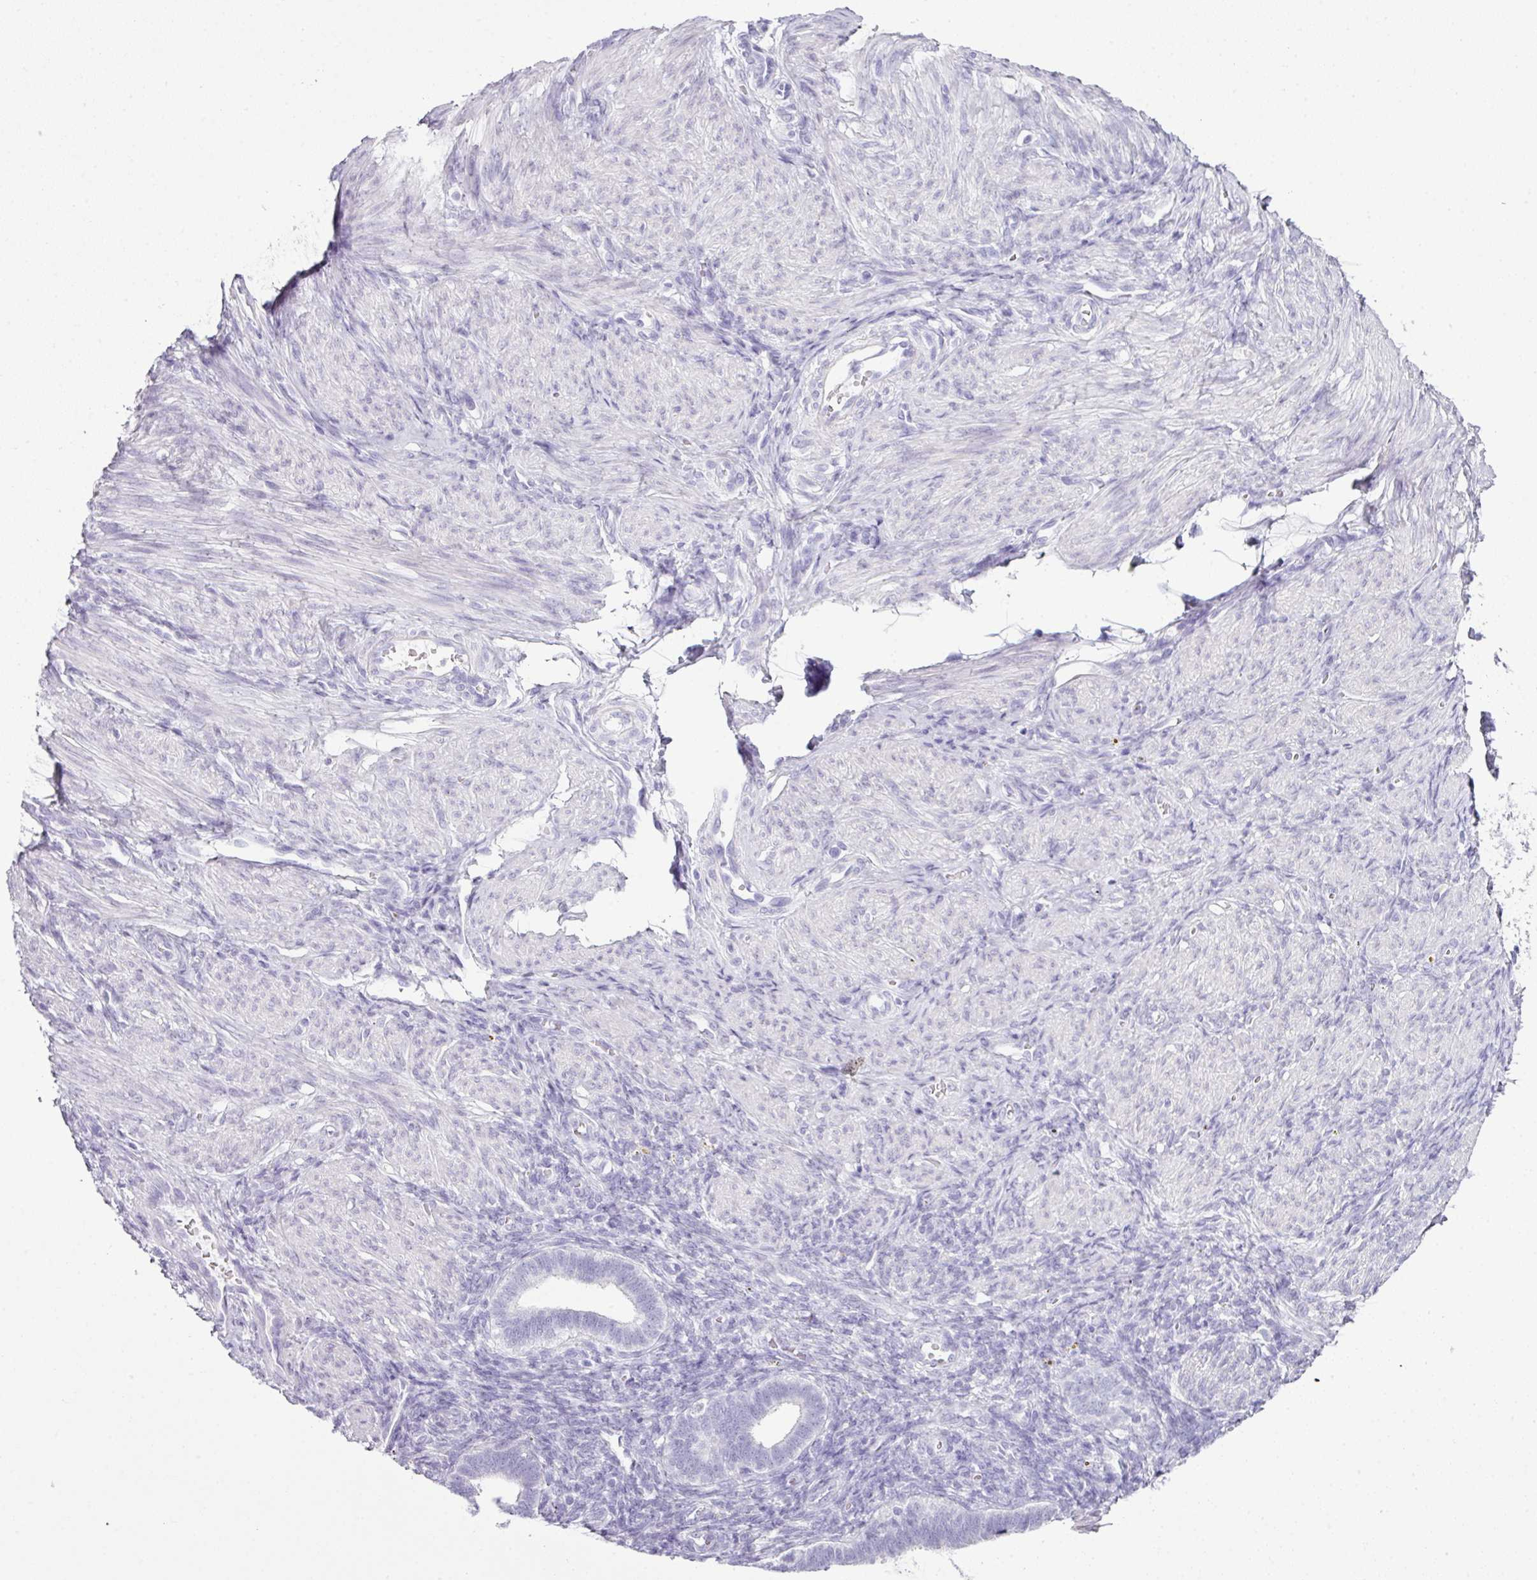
{"staining": {"intensity": "negative", "quantity": "none", "location": "none"}, "tissue": "endometrium", "cell_type": "Cells in endometrial stroma", "image_type": "normal", "snomed": [{"axis": "morphology", "description": "Normal tissue, NOS"}, {"axis": "topography", "description": "Endometrium"}], "caption": "This is an immunohistochemistry (IHC) histopathology image of benign endometrium. There is no staining in cells in endometrial stroma.", "gene": "SCT", "patient": {"sex": "female", "age": 34}}